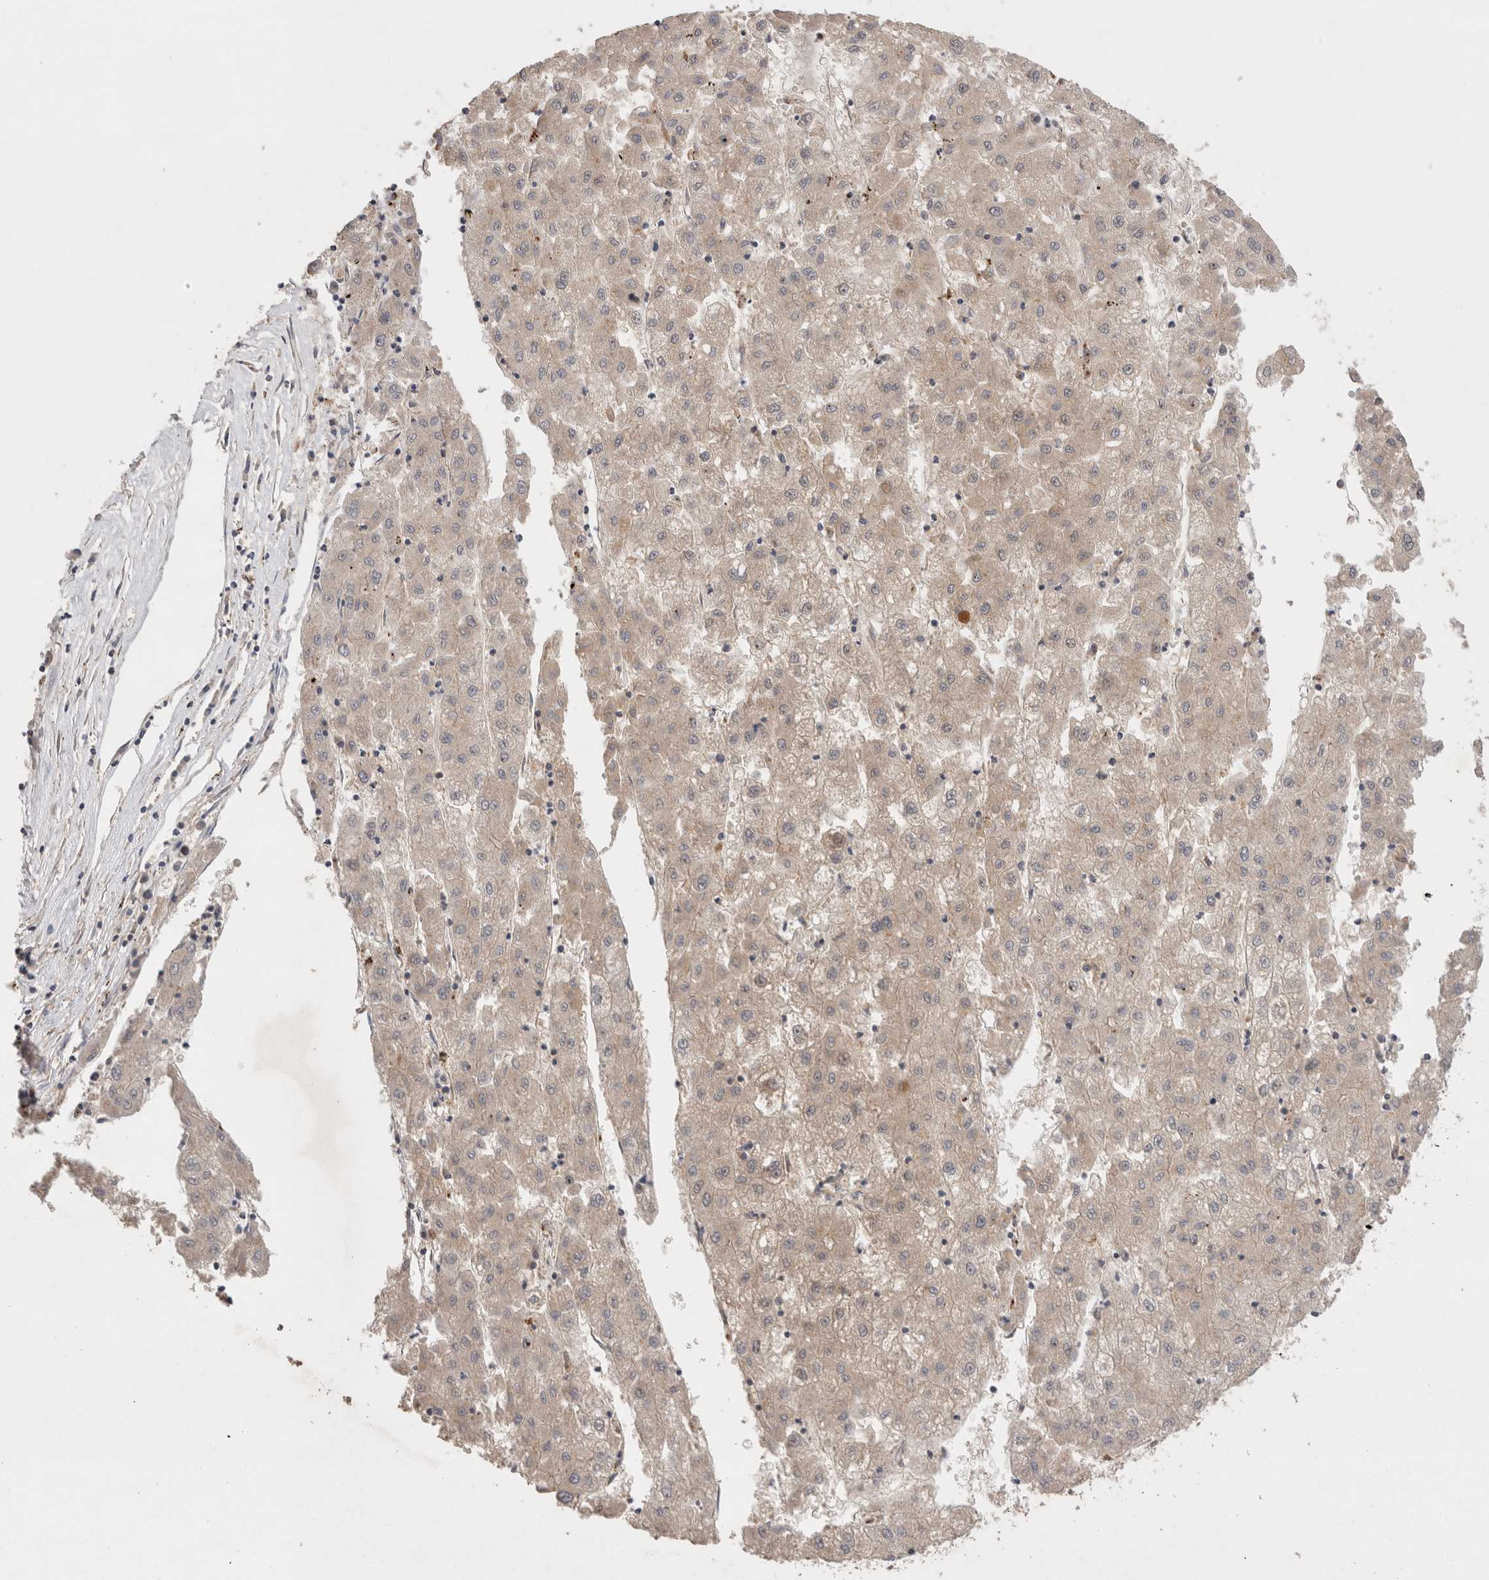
{"staining": {"intensity": "weak", "quantity": "25%-75%", "location": "cytoplasmic/membranous"}, "tissue": "liver cancer", "cell_type": "Tumor cells", "image_type": "cancer", "snomed": [{"axis": "morphology", "description": "Carcinoma, Hepatocellular, NOS"}, {"axis": "topography", "description": "Liver"}], "caption": "This is a histology image of immunohistochemistry (IHC) staining of liver cancer (hepatocellular carcinoma), which shows weak expression in the cytoplasmic/membranous of tumor cells.", "gene": "SLC29A1", "patient": {"sex": "male", "age": 72}}